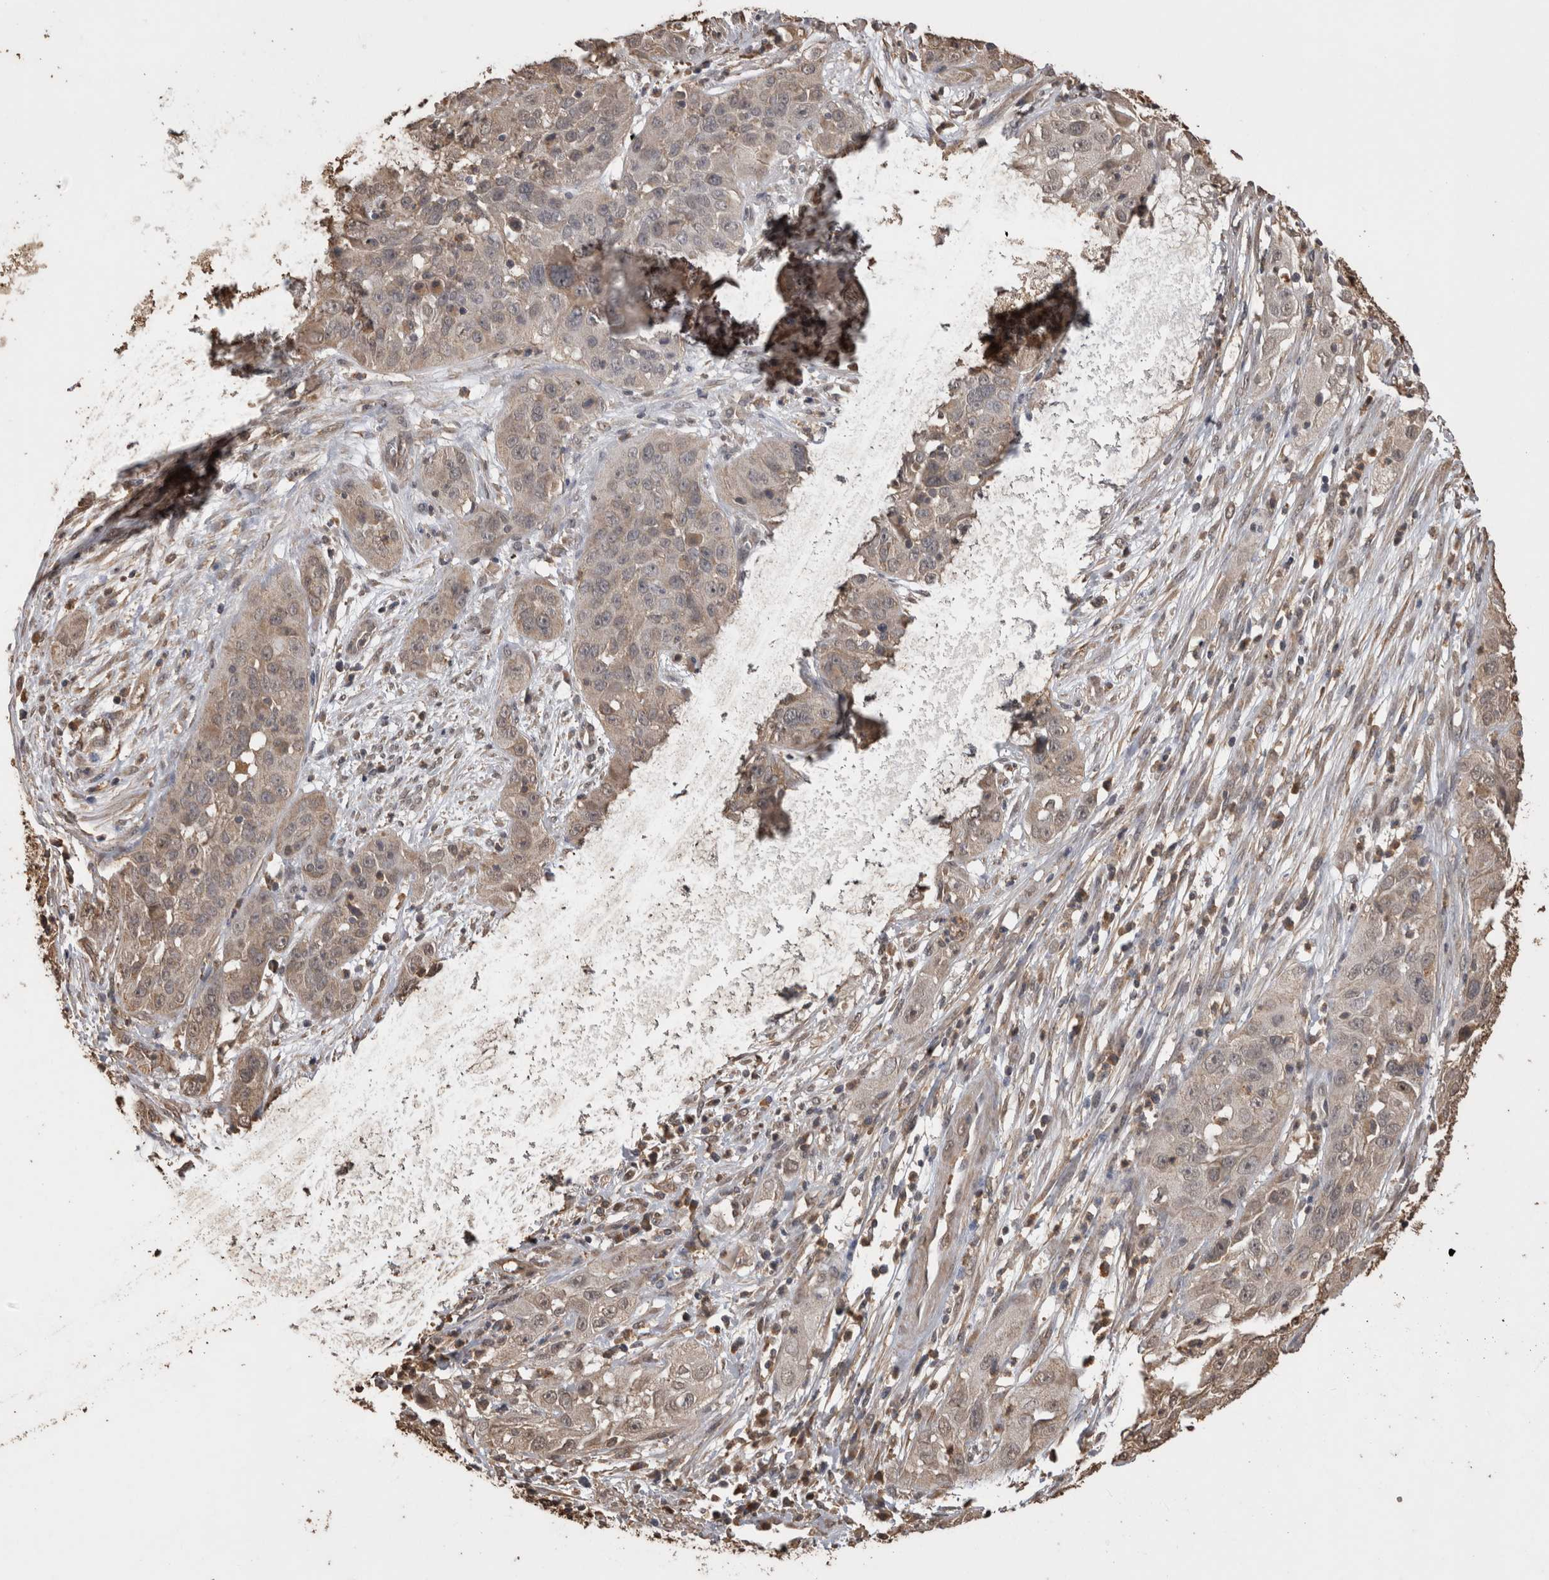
{"staining": {"intensity": "weak", "quantity": "25%-75%", "location": "cytoplasmic/membranous"}, "tissue": "cervical cancer", "cell_type": "Tumor cells", "image_type": "cancer", "snomed": [{"axis": "morphology", "description": "Squamous cell carcinoma, NOS"}, {"axis": "topography", "description": "Cervix"}], "caption": "There is low levels of weak cytoplasmic/membranous expression in tumor cells of squamous cell carcinoma (cervical), as demonstrated by immunohistochemical staining (brown color).", "gene": "SOCS5", "patient": {"sex": "female", "age": 32}}